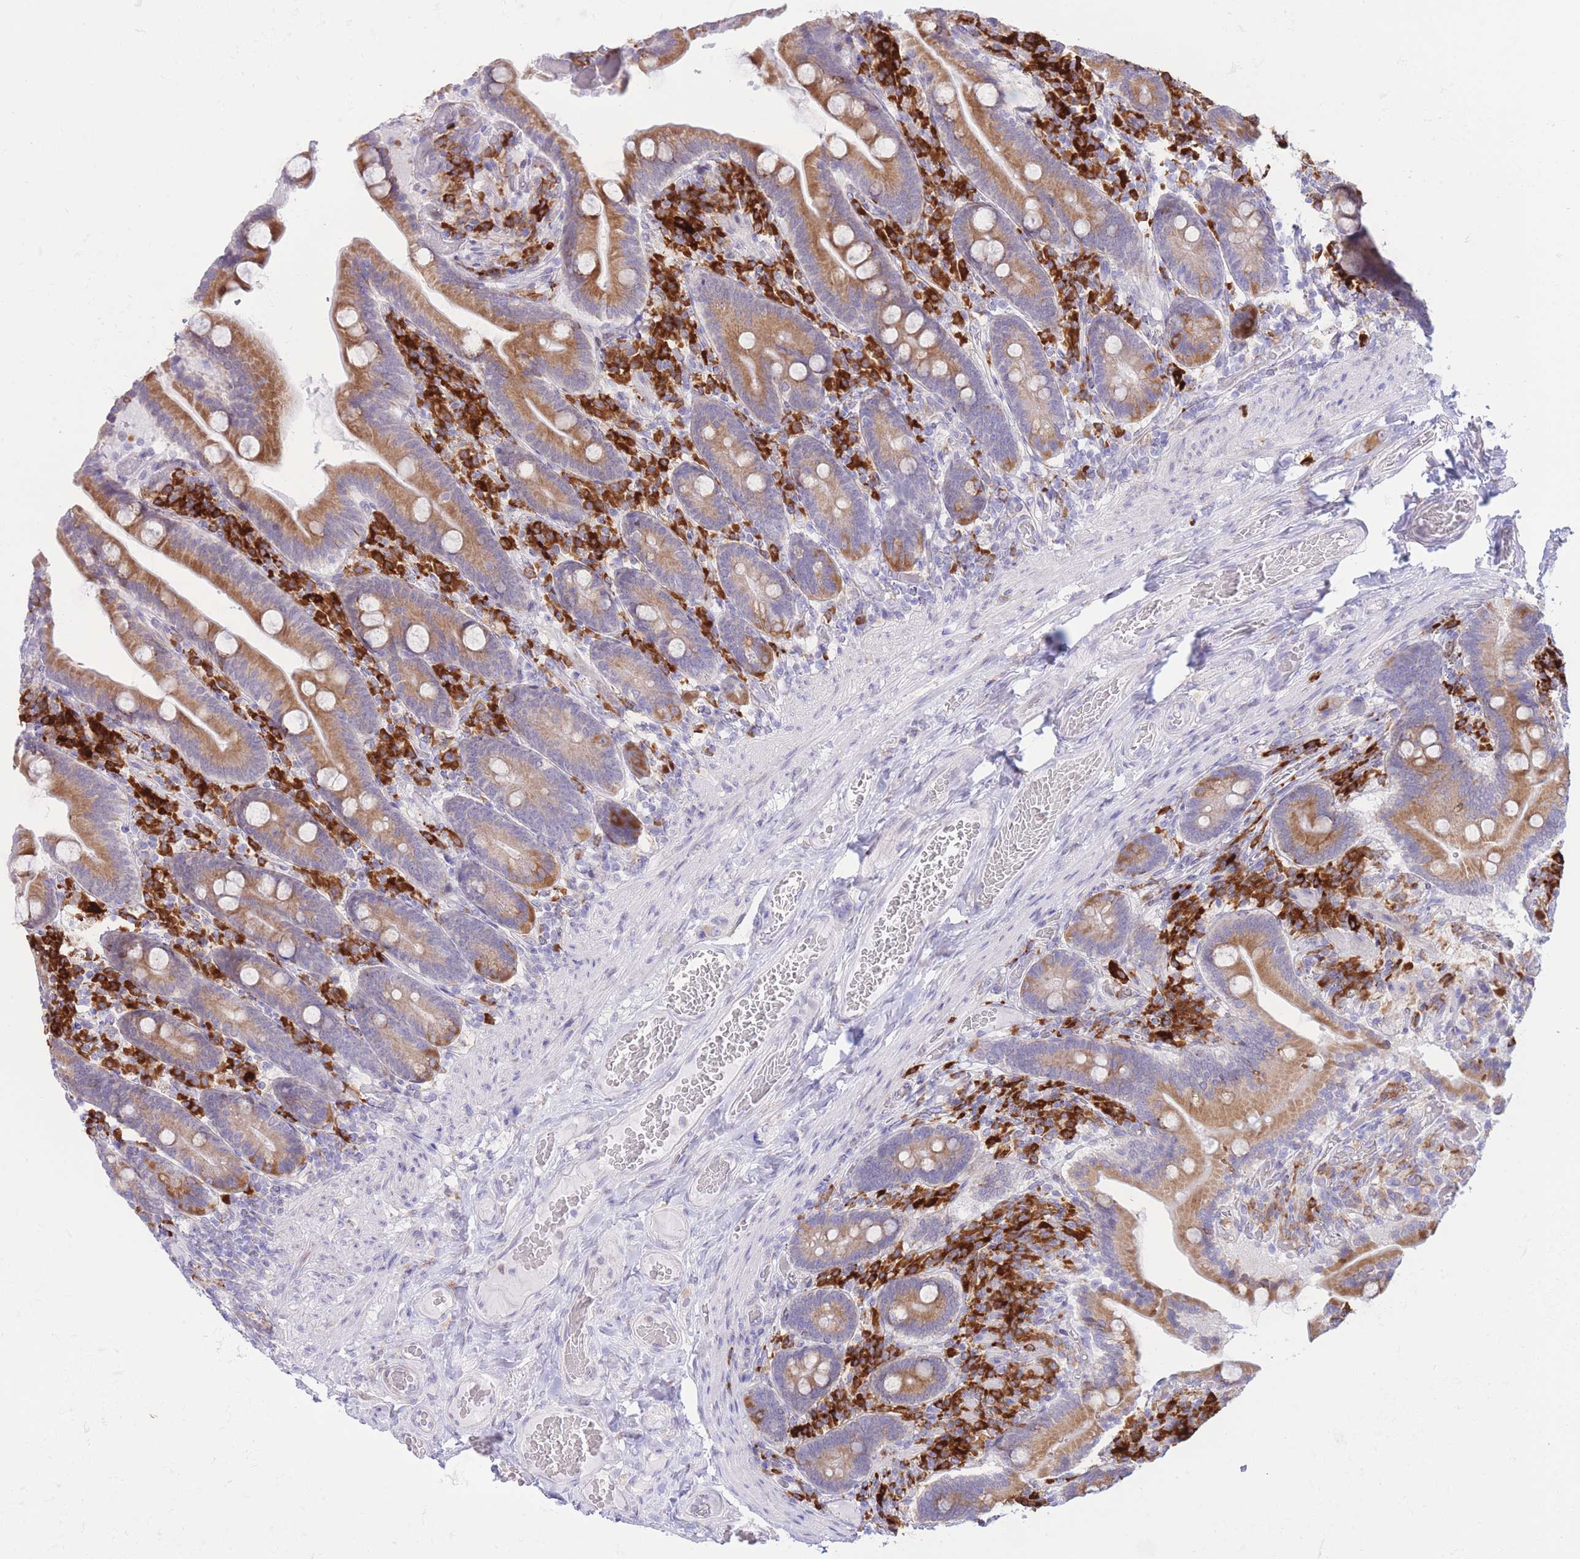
{"staining": {"intensity": "moderate", "quantity": ">75%", "location": "cytoplasmic/membranous"}, "tissue": "duodenum", "cell_type": "Glandular cells", "image_type": "normal", "snomed": [{"axis": "morphology", "description": "Normal tissue, NOS"}, {"axis": "topography", "description": "Duodenum"}], "caption": "Brown immunohistochemical staining in benign human duodenum displays moderate cytoplasmic/membranous staining in approximately >75% of glandular cells. (Stains: DAB (3,3'-diaminobenzidine) in brown, nuclei in blue, Microscopy: brightfield microscopy at high magnification).", "gene": "MYDGF", "patient": {"sex": "female", "age": 62}}